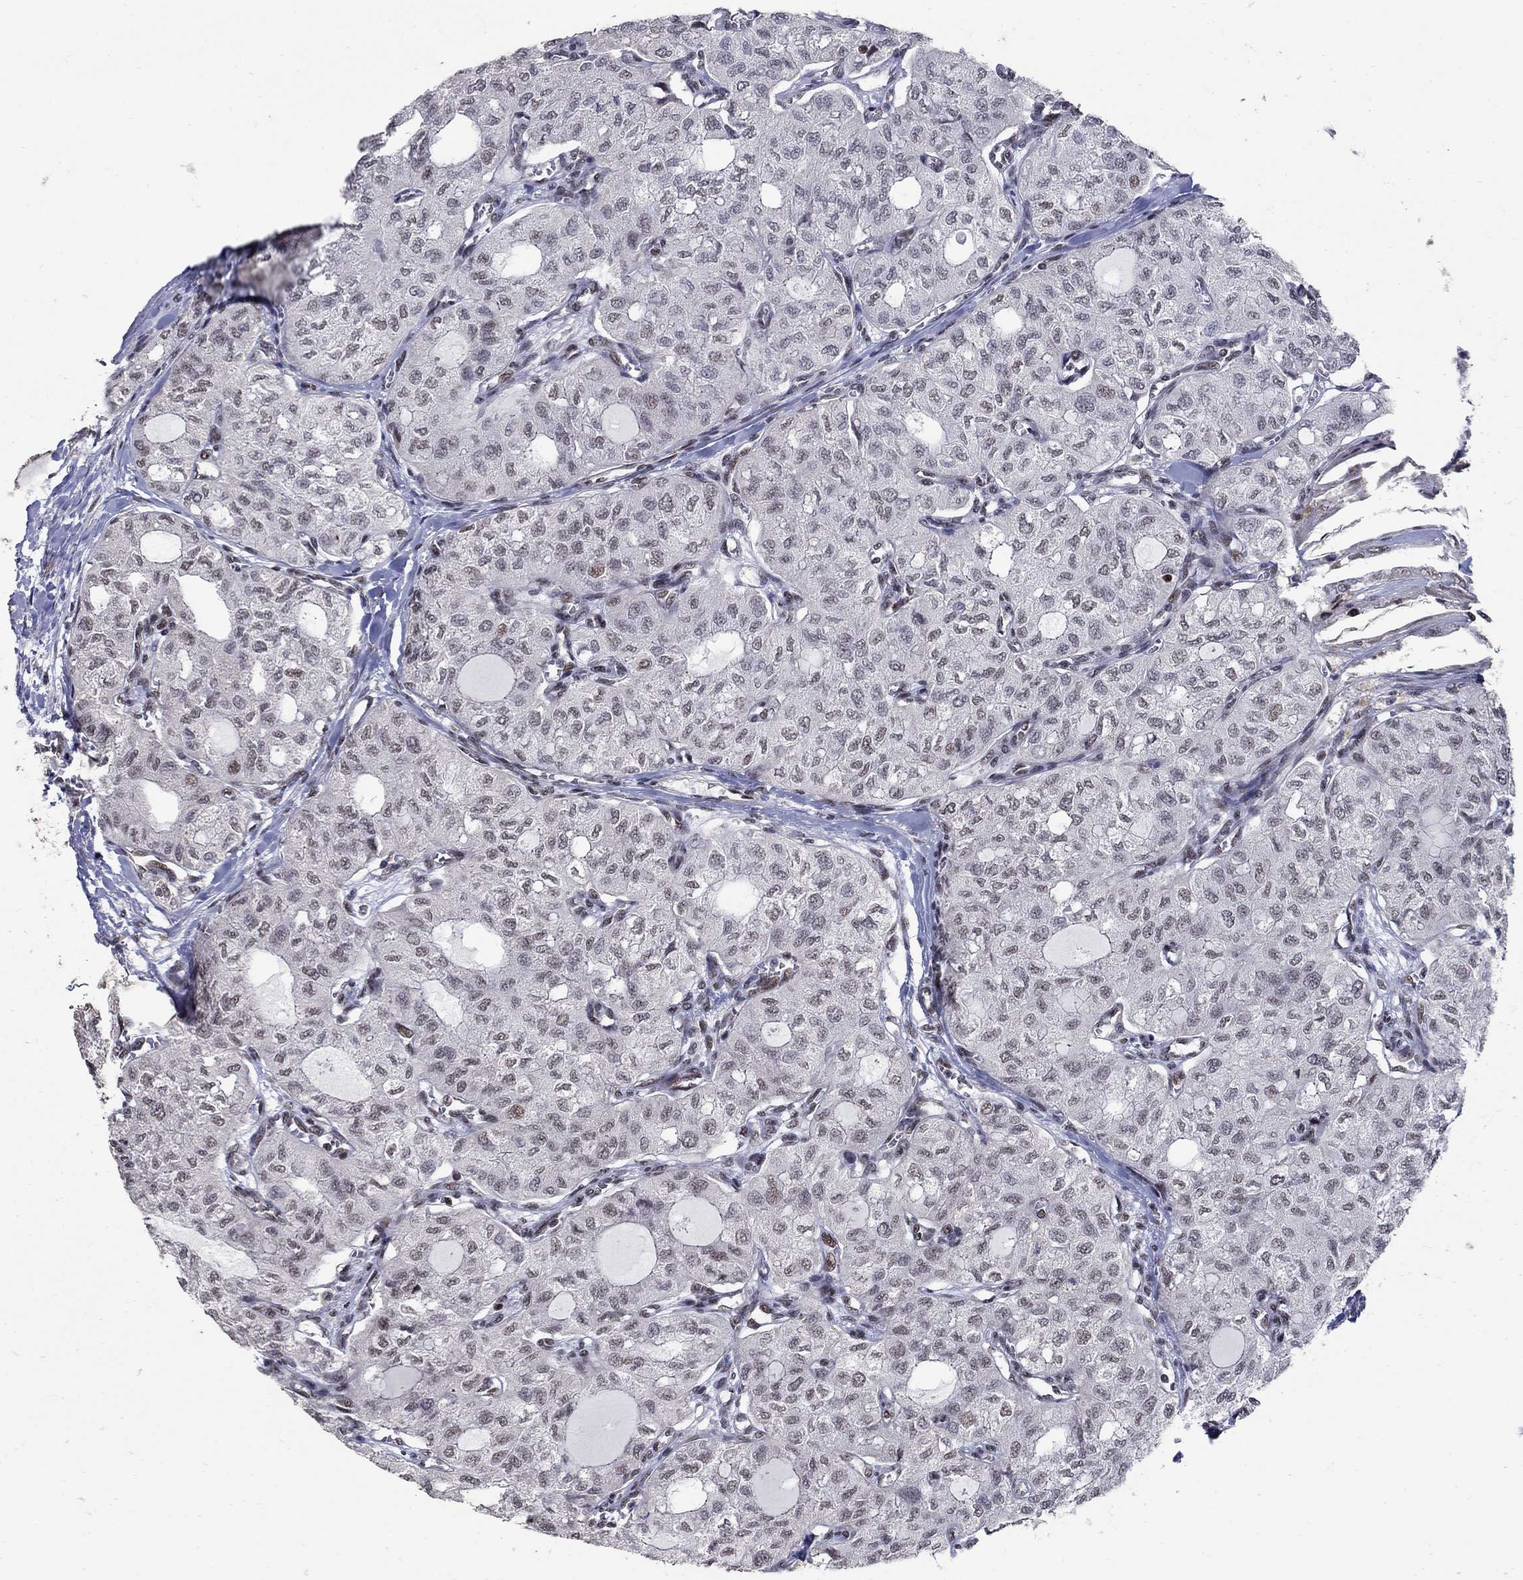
{"staining": {"intensity": "weak", "quantity": "<25%", "location": "nuclear"}, "tissue": "thyroid cancer", "cell_type": "Tumor cells", "image_type": "cancer", "snomed": [{"axis": "morphology", "description": "Follicular adenoma carcinoma, NOS"}, {"axis": "topography", "description": "Thyroid gland"}], "caption": "The immunohistochemistry image has no significant staining in tumor cells of thyroid follicular adenoma carcinoma tissue.", "gene": "PNISR", "patient": {"sex": "male", "age": 75}}